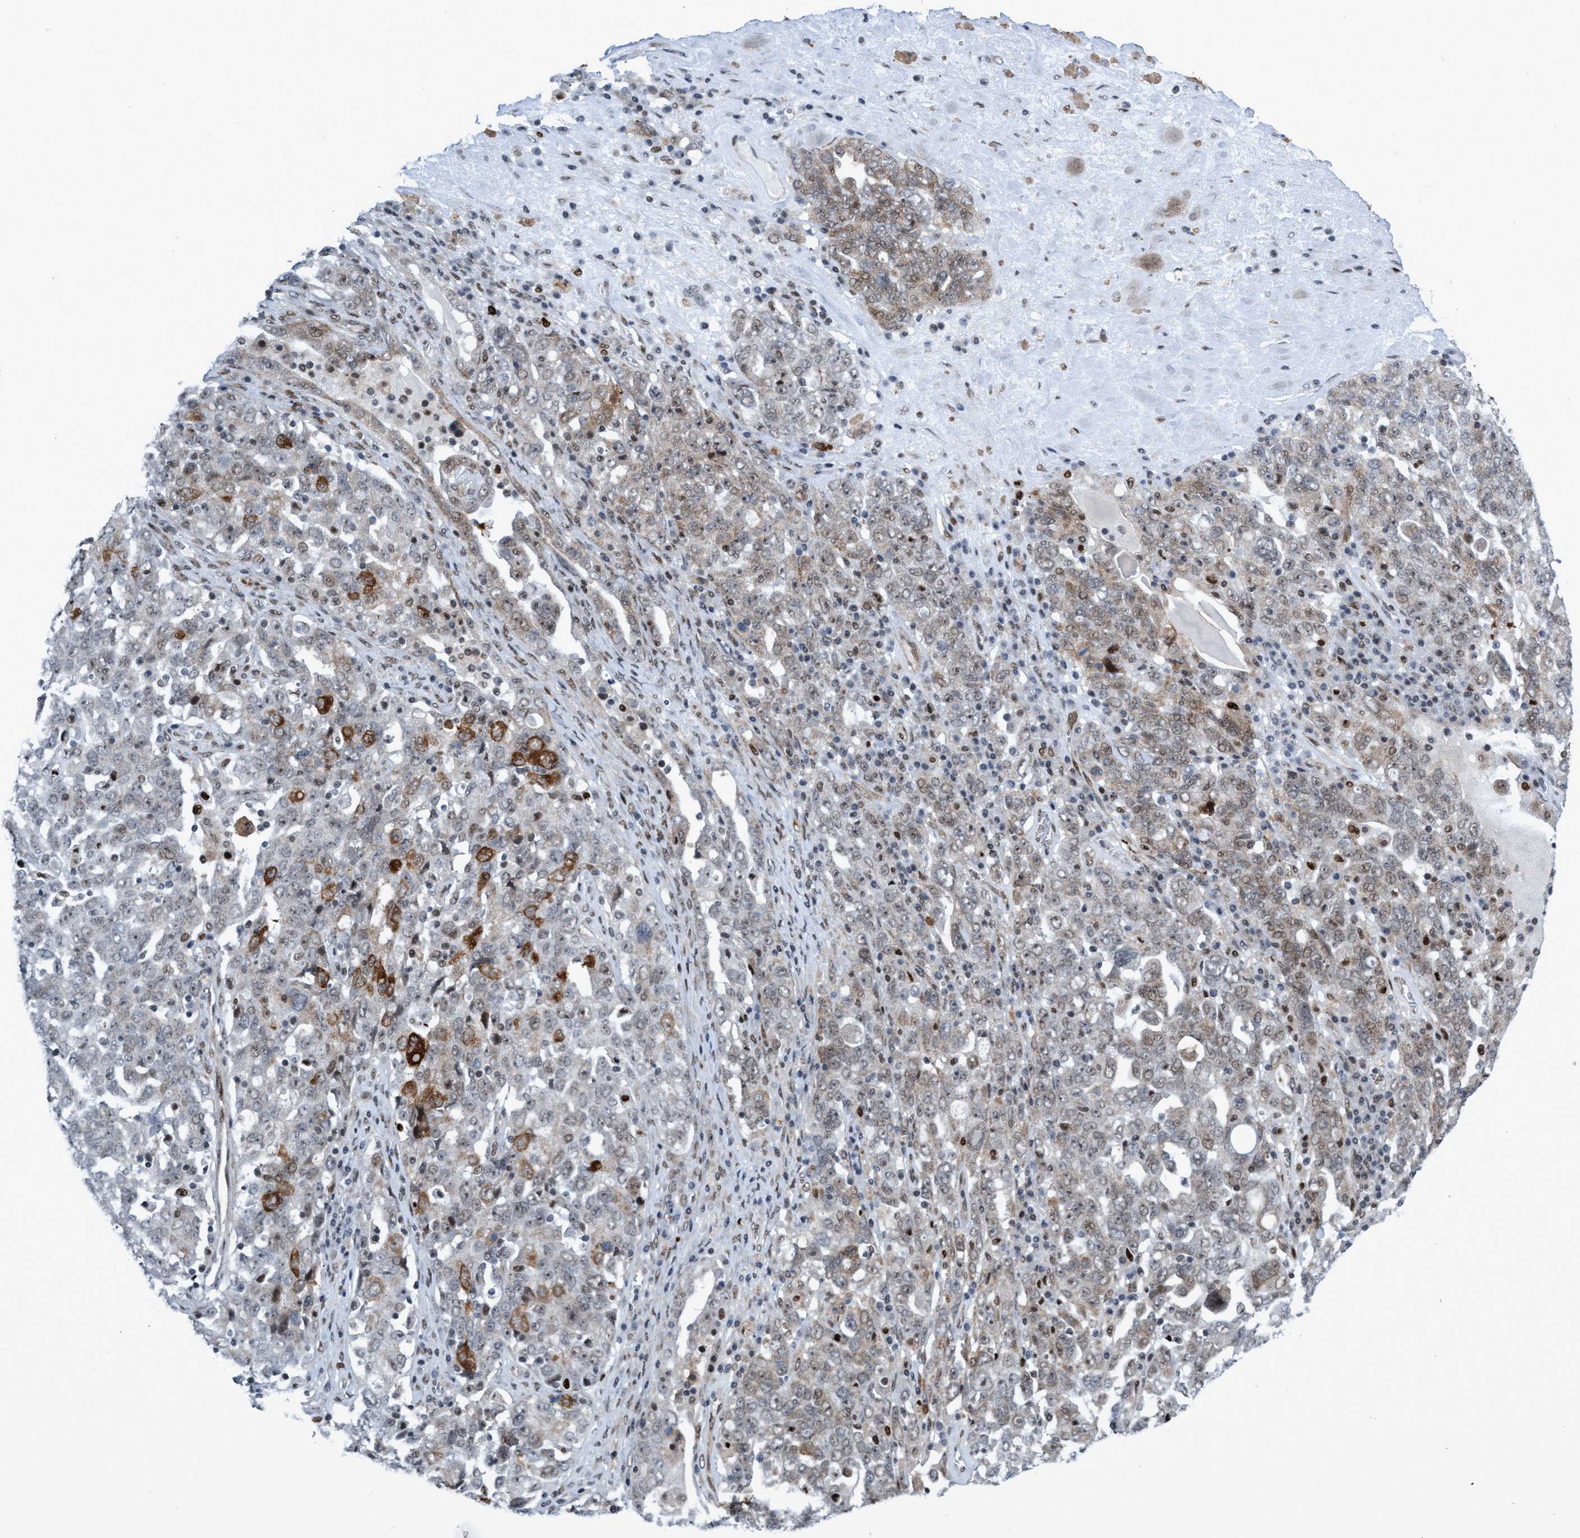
{"staining": {"intensity": "weak", "quantity": ">75%", "location": "cytoplasmic/membranous,nuclear"}, "tissue": "ovarian cancer", "cell_type": "Tumor cells", "image_type": "cancer", "snomed": [{"axis": "morphology", "description": "Carcinoma, endometroid"}, {"axis": "topography", "description": "Ovary"}], "caption": "High-magnification brightfield microscopy of ovarian endometroid carcinoma stained with DAB (brown) and counterstained with hematoxylin (blue). tumor cells exhibit weak cytoplasmic/membranous and nuclear positivity is identified in approximately>75% of cells.", "gene": "CWC27", "patient": {"sex": "female", "age": 62}}